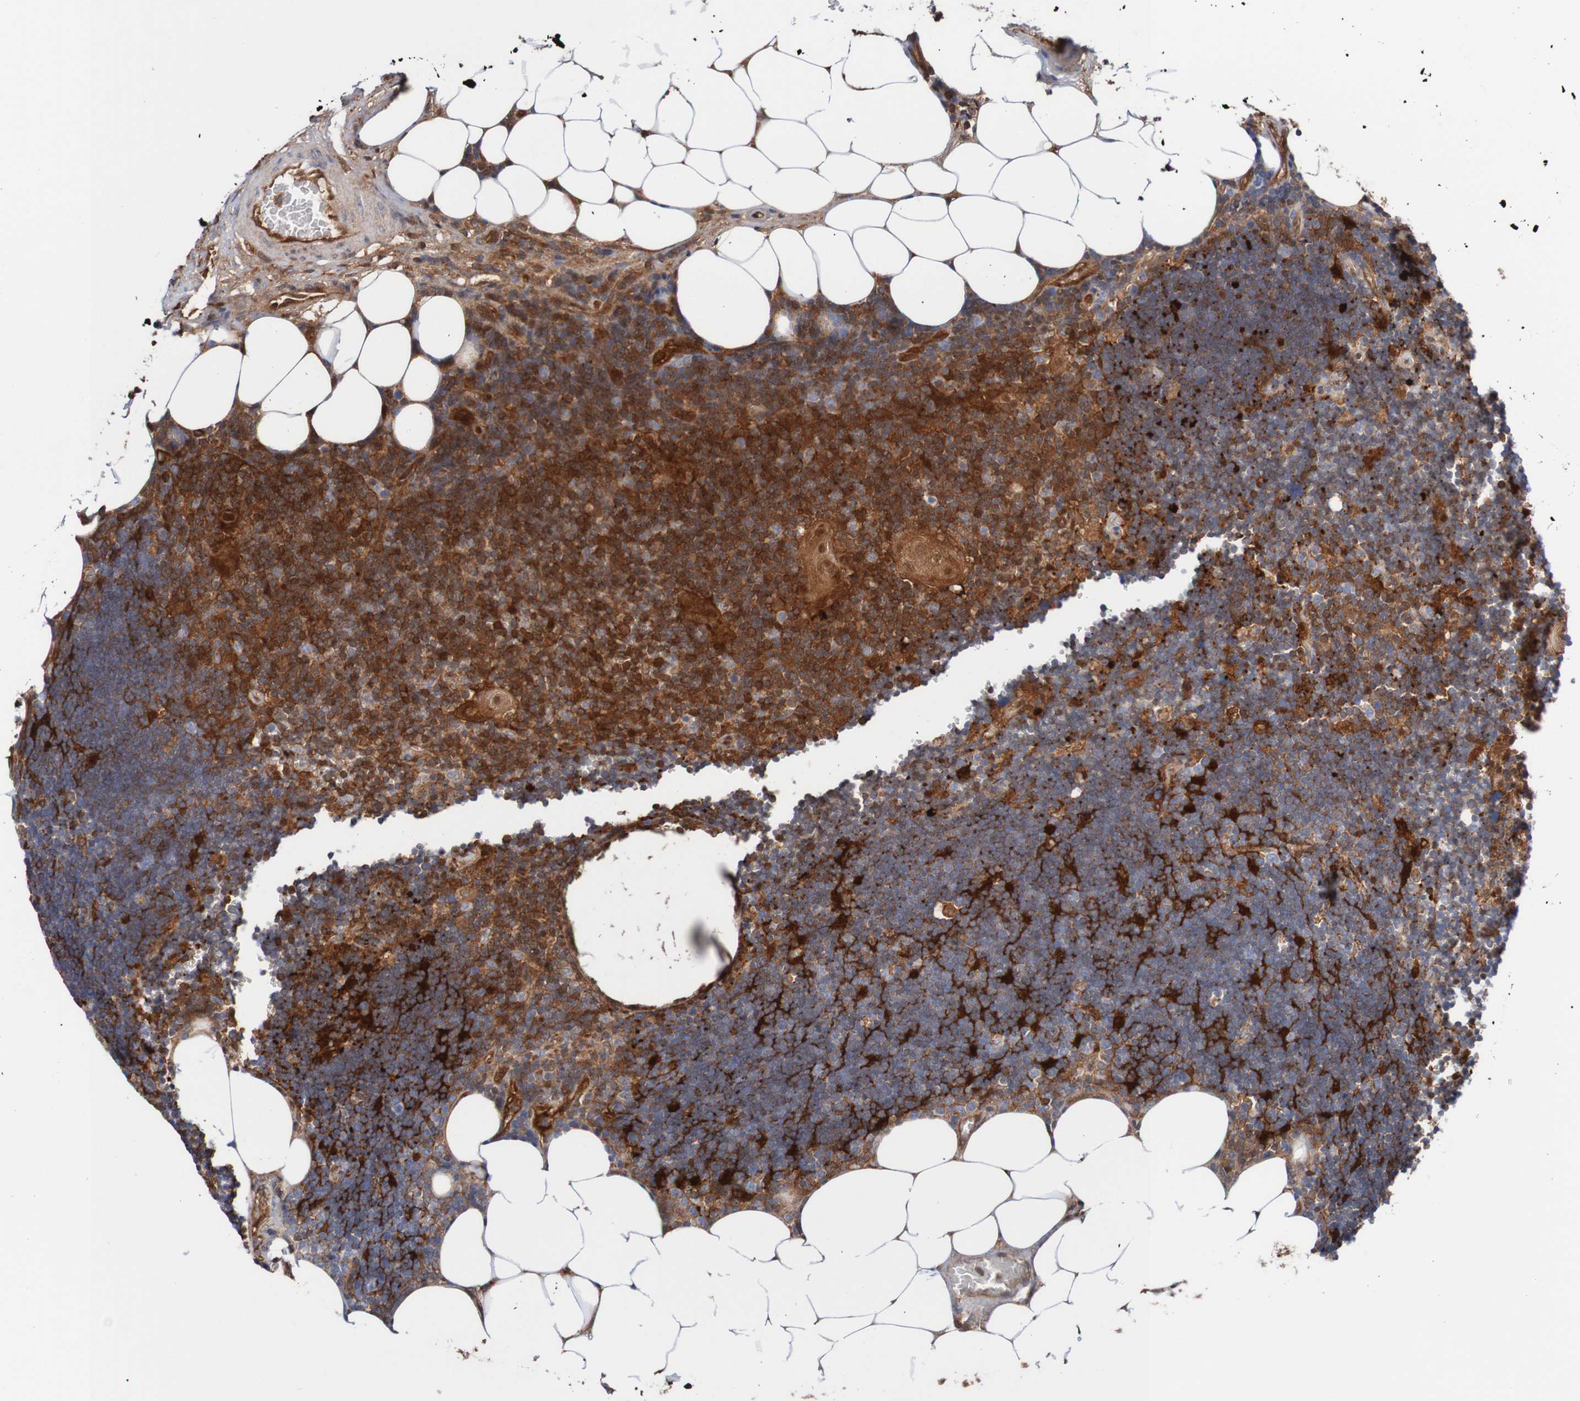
{"staining": {"intensity": "strong", "quantity": "25%-75%", "location": "cytoplasmic/membranous"}, "tissue": "lymph node", "cell_type": "Germinal center cells", "image_type": "normal", "snomed": [{"axis": "morphology", "description": "Normal tissue, NOS"}, {"axis": "topography", "description": "Lymph node"}], "caption": "A micrograph showing strong cytoplasmic/membranous staining in about 25%-75% of germinal center cells in benign lymph node, as visualized by brown immunohistochemical staining.", "gene": "RIGI", "patient": {"sex": "male", "age": 33}}